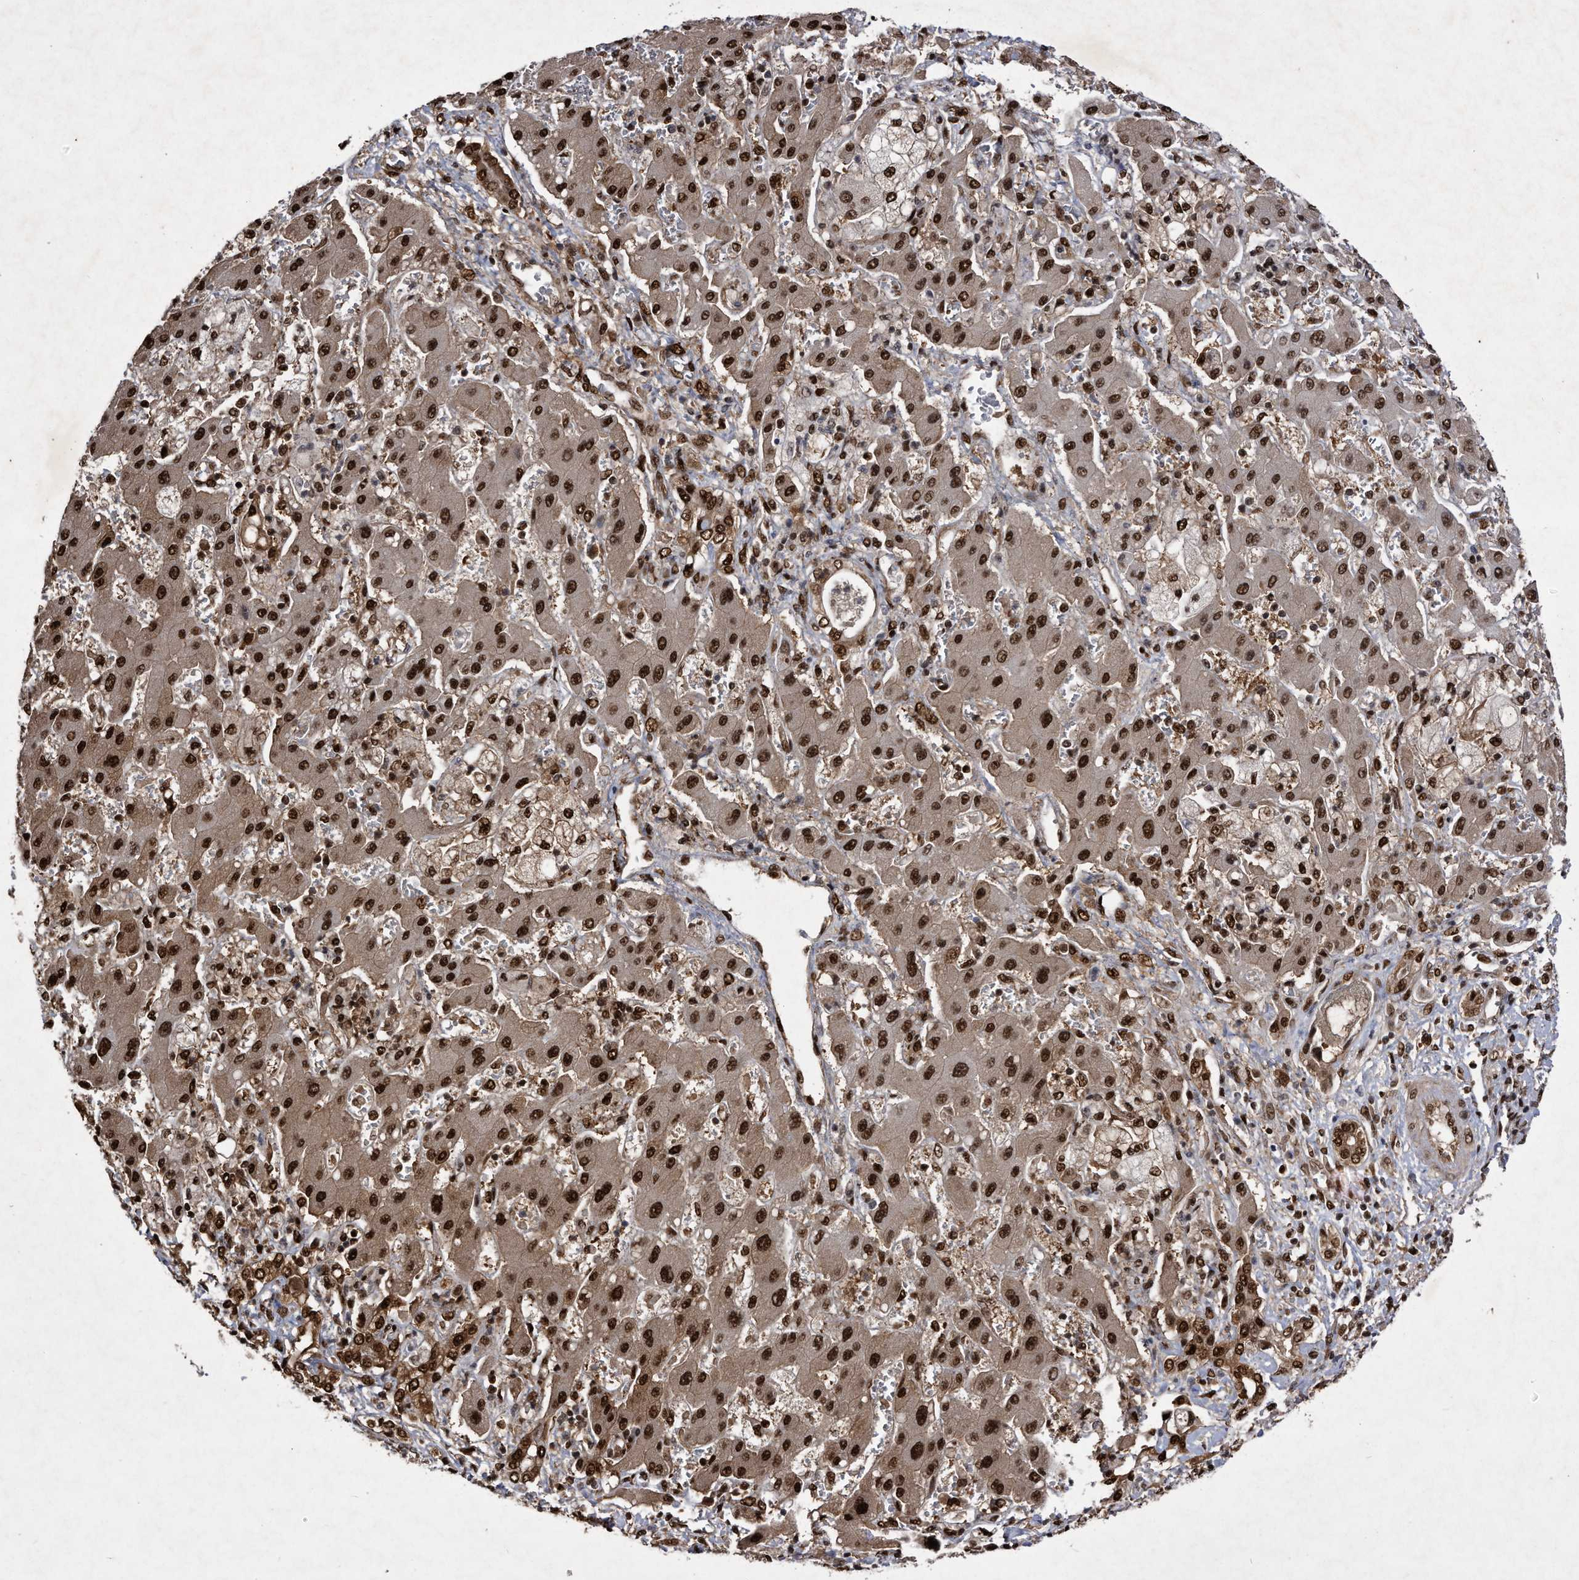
{"staining": {"intensity": "strong", "quantity": ">75%", "location": "nuclear"}, "tissue": "liver cancer", "cell_type": "Tumor cells", "image_type": "cancer", "snomed": [{"axis": "morphology", "description": "Cholangiocarcinoma"}, {"axis": "topography", "description": "Liver"}], "caption": "Liver cancer stained with DAB (3,3'-diaminobenzidine) immunohistochemistry (IHC) exhibits high levels of strong nuclear expression in approximately >75% of tumor cells. Using DAB (3,3'-diaminobenzidine) (brown) and hematoxylin (blue) stains, captured at high magnification using brightfield microscopy.", "gene": "RAD23B", "patient": {"sex": "male", "age": 50}}